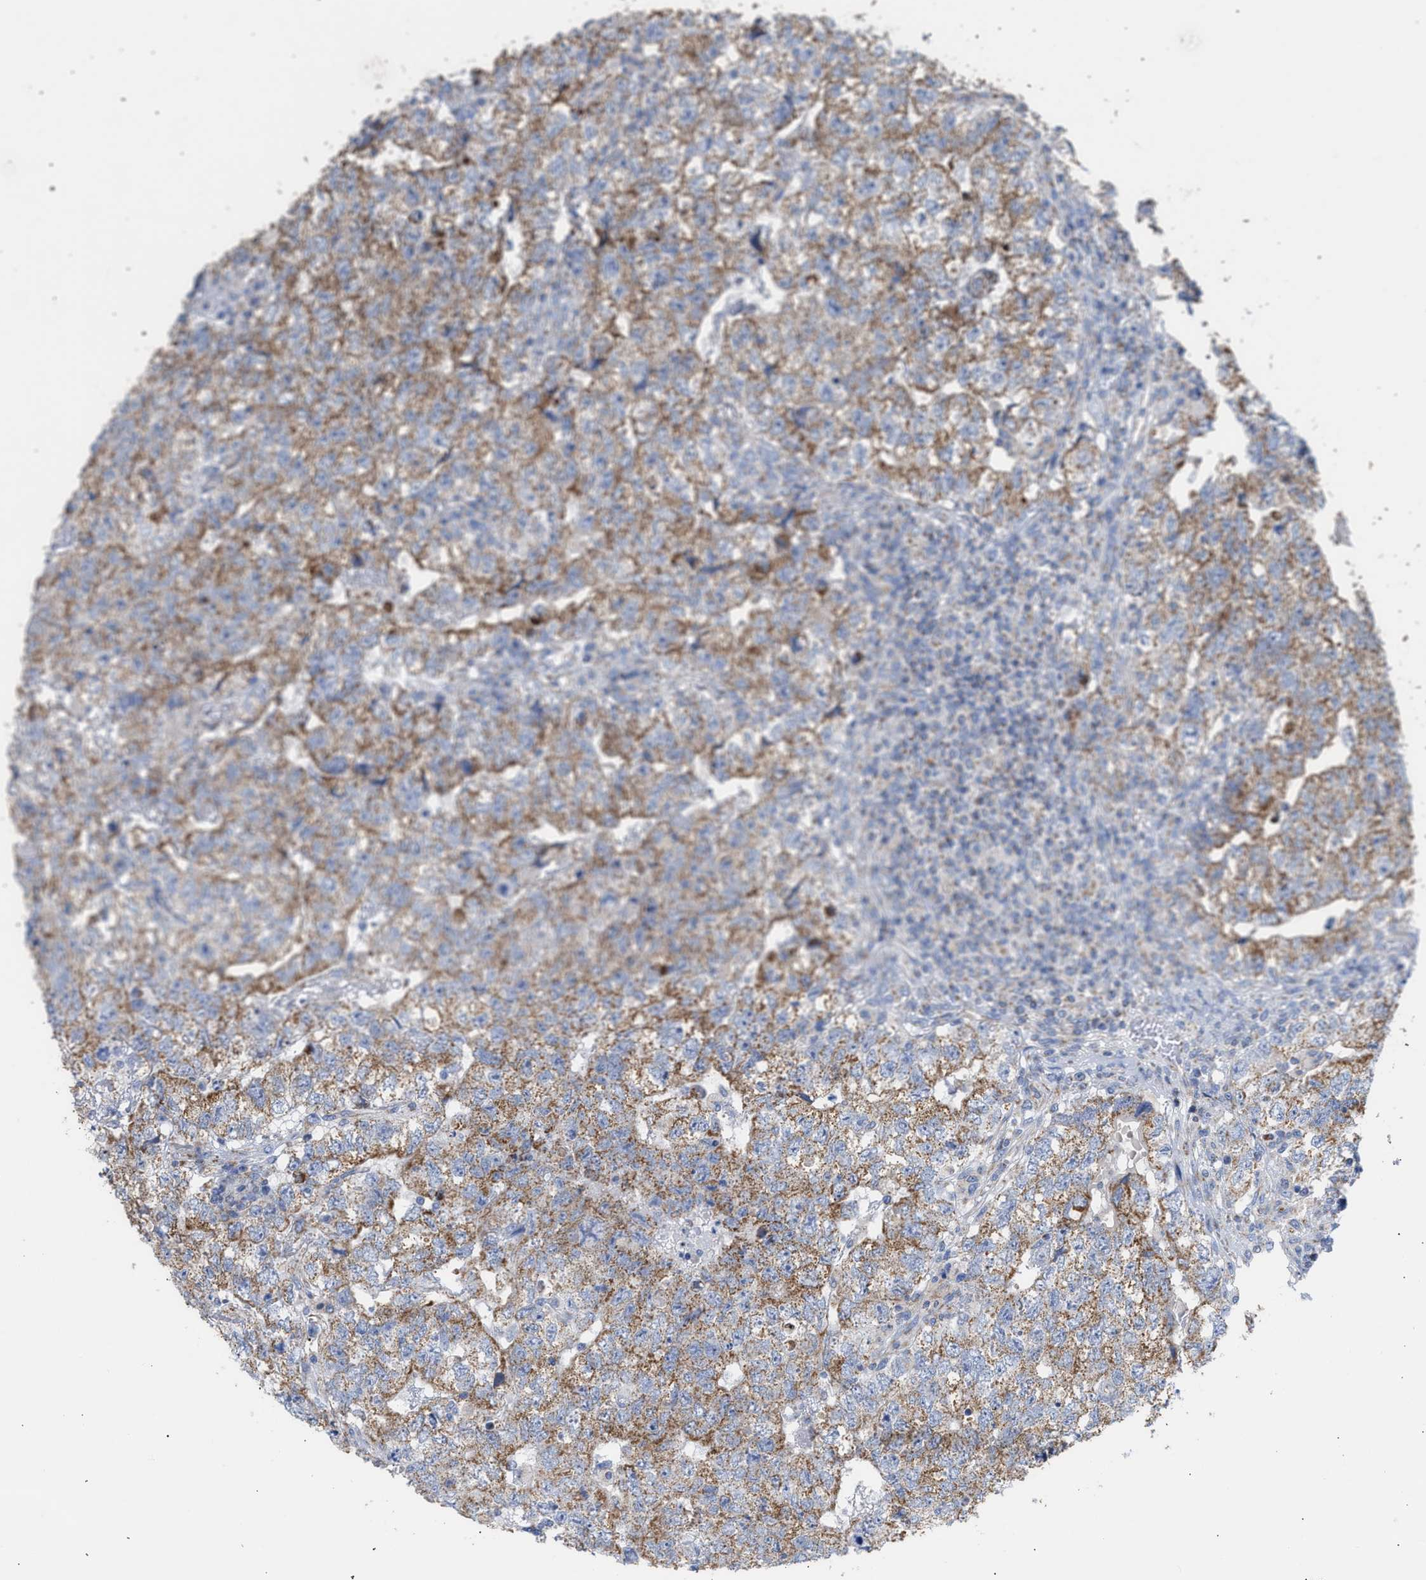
{"staining": {"intensity": "moderate", "quantity": ">75%", "location": "cytoplasmic/membranous"}, "tissue": "testis cancer", "cell_type": "Tumor cells", "image_type": "cancer", "snomed": [{"axis": "morphology", "description": "Carcinoma, Embryonal, NOS"}, {"axis": "topography", "description": "Testis"}], "caption": "High-power microscopy captured an IHC histopathology image of testis cancer (embryonal carcinoma), revealing moderate cytoplasmic/membranous expression in about >75% of tumor cells.", "gene": "ACOT13", "patient": {"sex": "male", "age": 36}}